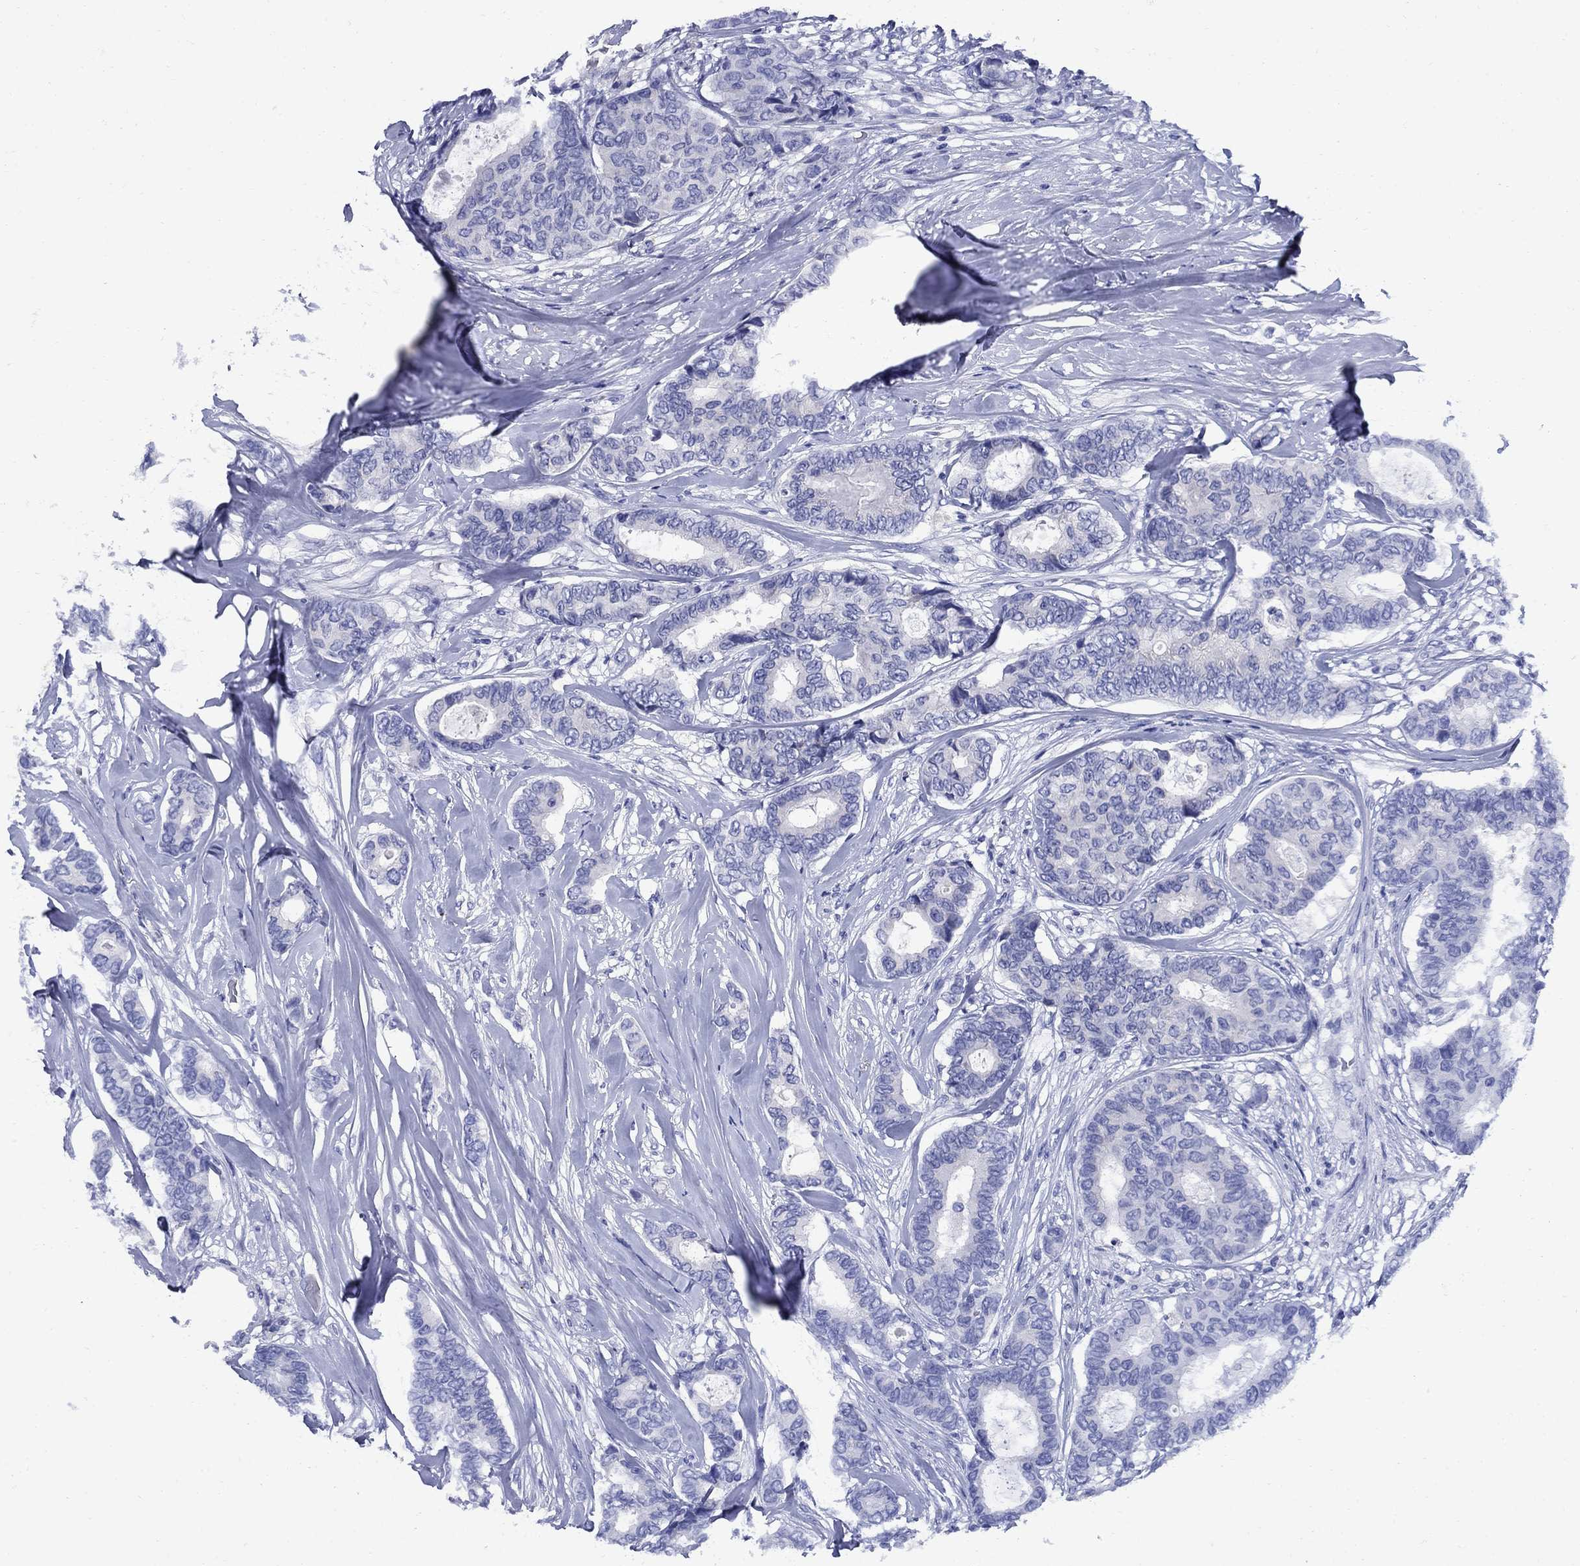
{"staining": {"intensity": "negative", "quantity": "none", "location": "none"}, "tissue": "breast cancer", "cell_type": "Tumor cells", "image_type": "cancer", "snomed": [{"axis": "morphology", "description": "Duct carcinoma"}, {"axis": "topography", "description": "Breast"}], "caption": "Tumor cells are negative for protein expression in human intraductal carcinoma (breast).", "gene": "CD1A", "patient": {"sex": "female", "age": 75}}